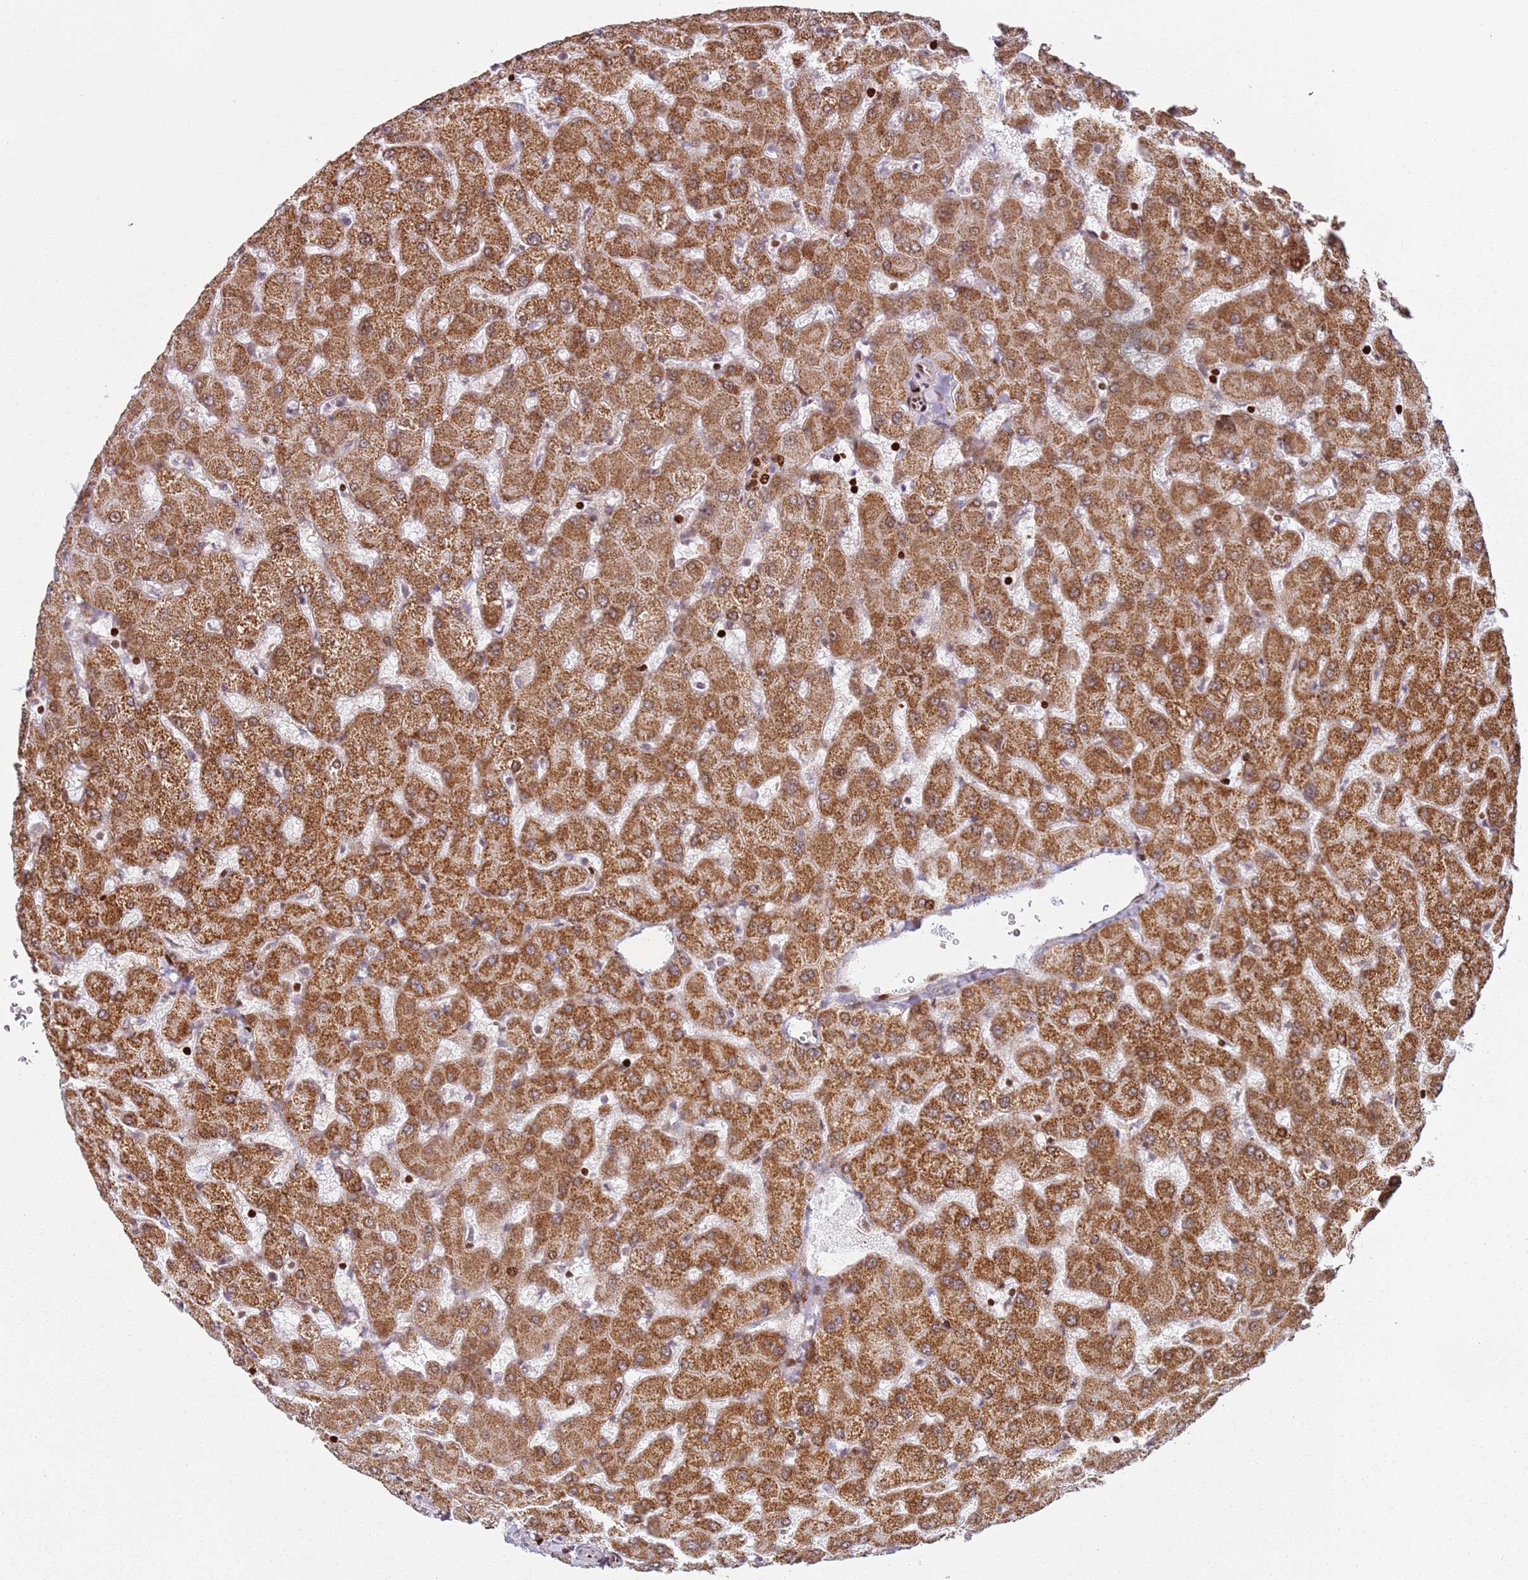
{"staining": {"intensity": "strong", "quantity": ">75%", "location": "nuclear"}, "tissue": "liver", "cell_type": "Cholangiocytes", "image_type": "normal", "snomed": [{"axis": "morphology", "description": "Normal tissue, NOS"}, {"axis": "topography", "description": "Liver"}], "caption": "Liver stained with immunohistochemistry displays strong nuclear staining in approximately >75% of cholangiocytes.", "gene": "HNRNPLL", "patient": {"sex": "female", "age": 63}}